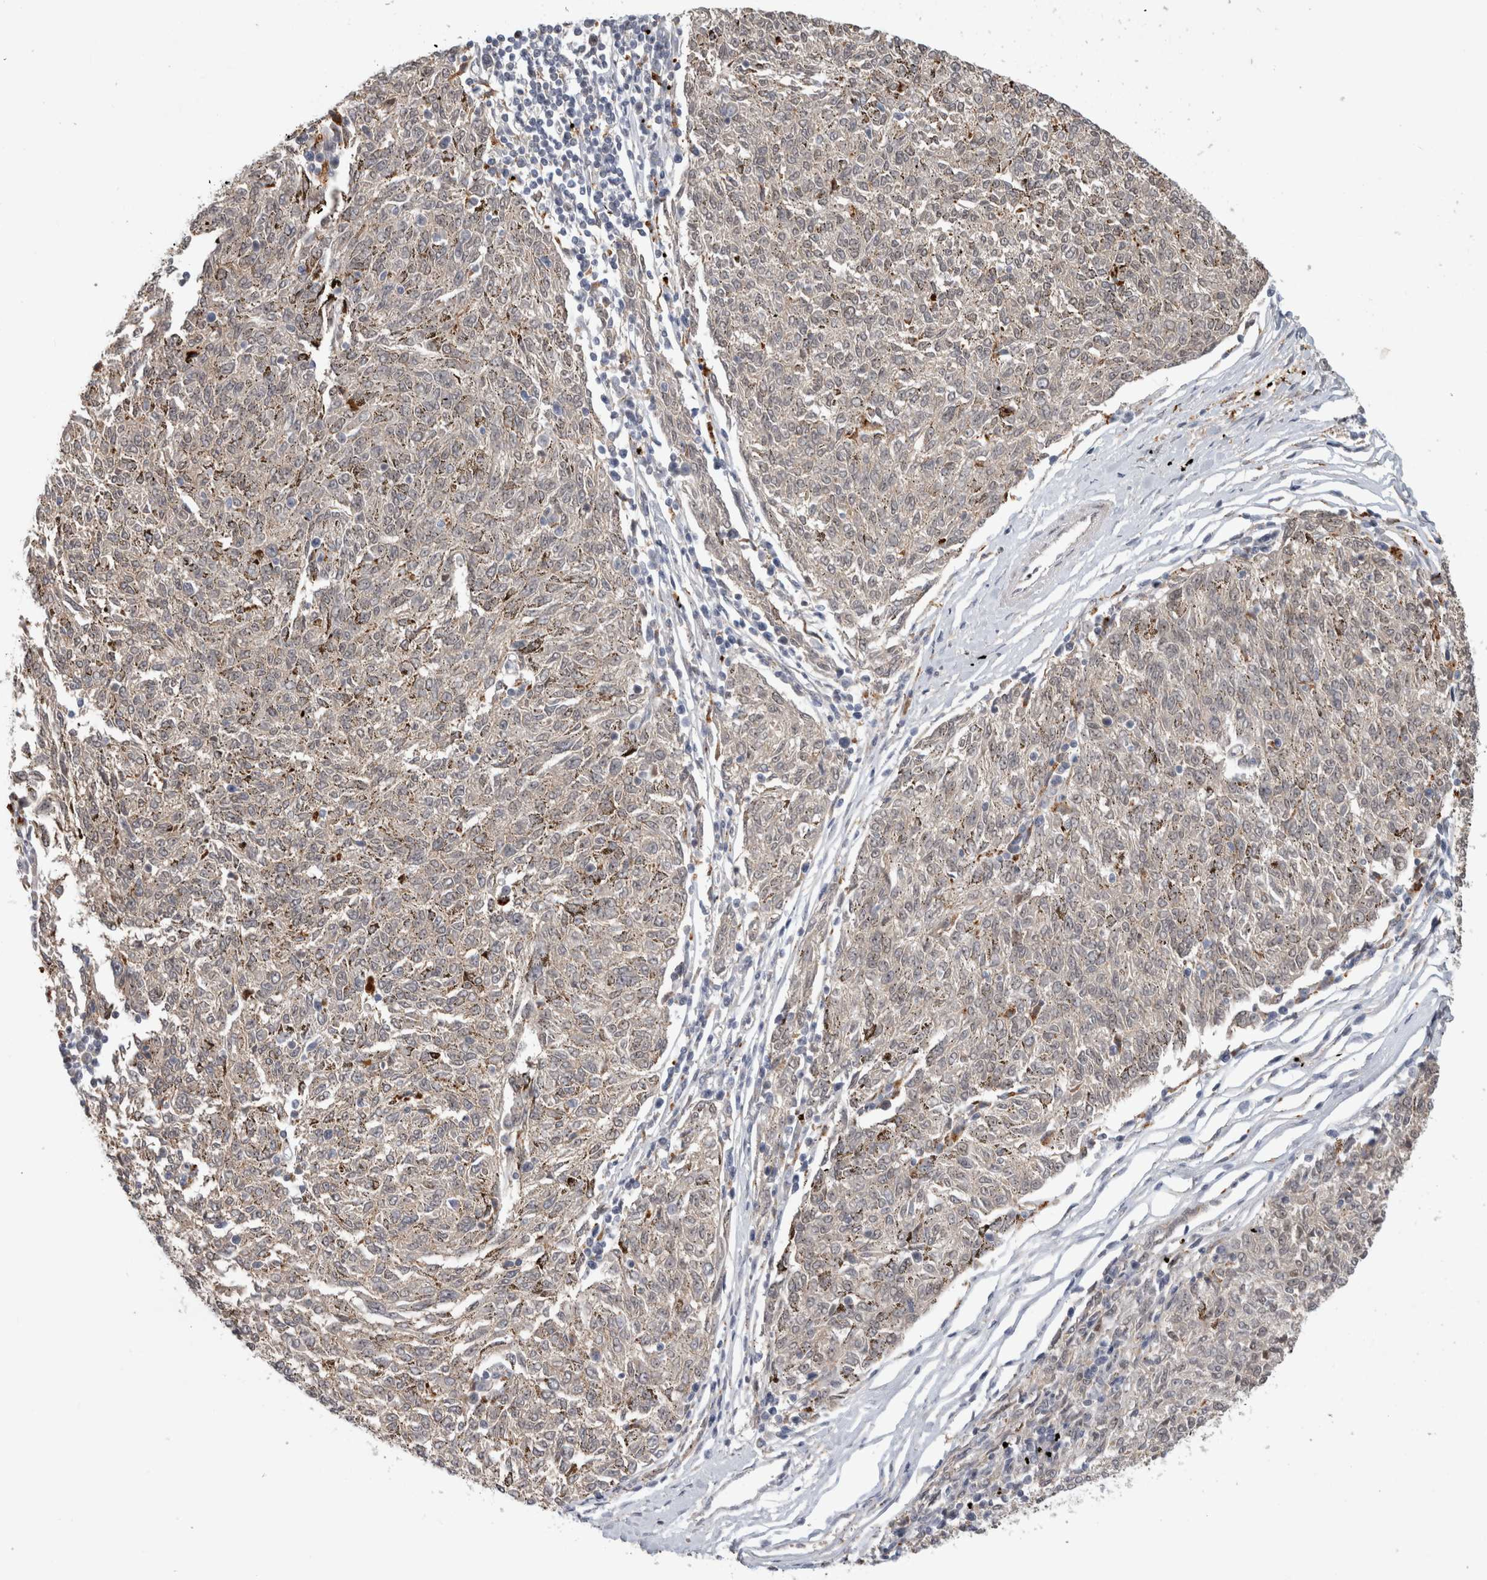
{"staining": {"intensity": "weak", "quantity": ">75%", "location": "cytoplasmic/membranous"}, "tissue": "melanoma", "cell_type": "Tumor cells", "image_type": "cancer", "snomed": [{"axis": "morphology", "description": "Malignant melanoma, NOS"}, {"axis": "topography", "description": "Skin"}], "caption": "IHC photomicrograph of human malignant melanoma stained for a protein (brown), which reveals low levels of weak cytoplasmic/membranous staining in approximately >75% of tumor cells.", "gene": "NAB2", "patient": {"sex": "female", "age": 72}}